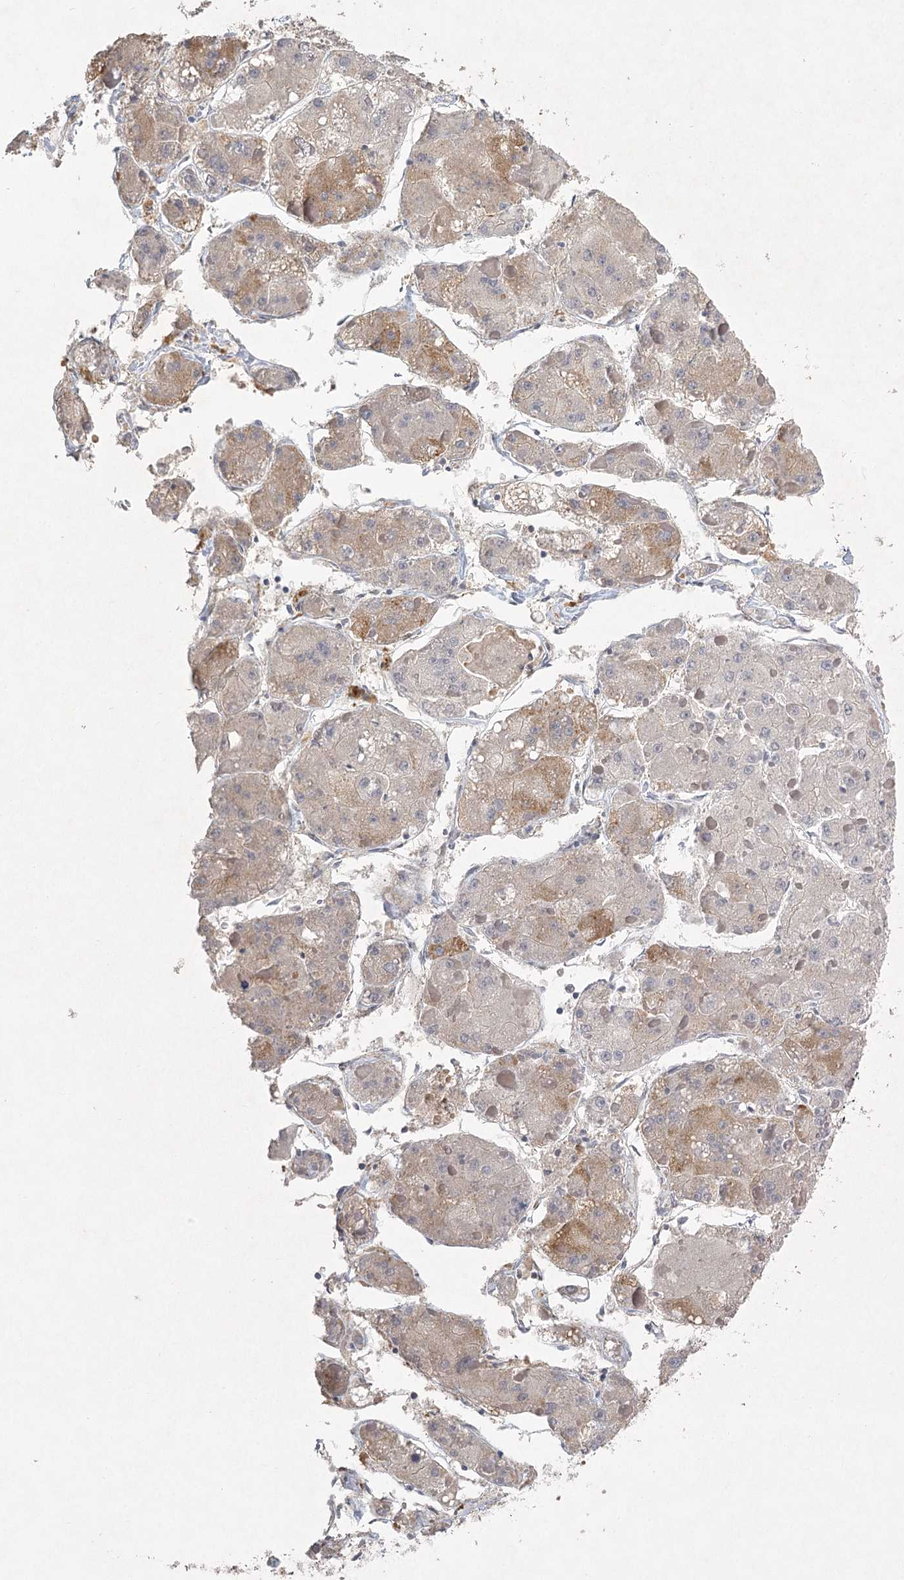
{"staining": {"intensity": "moderate", "quantity": "<25%", "location": "cytoplasmic/membranous"}, "tissue": "liver cancer", "cell_type": "Tumor cells", "image_type": "cancer", "snomed": [{"axis": "morphology", "description": "Carcinoma, Hepatocellular, NOS"}, {"axis": "topography", "description": "Liver"}], "caption": "High-magnification brightfield microscopy of liver cancer stained with DAB (3,3'-diaminobenzidine) (brown) and counterstained with hematoxylin (blue). tumor cells exhibit moderate cytoplasmic/membranous expression is identified in approximately<25% of cells.", "gene": "INPP4B", "patient": {"sex": "female", "age": 73}}